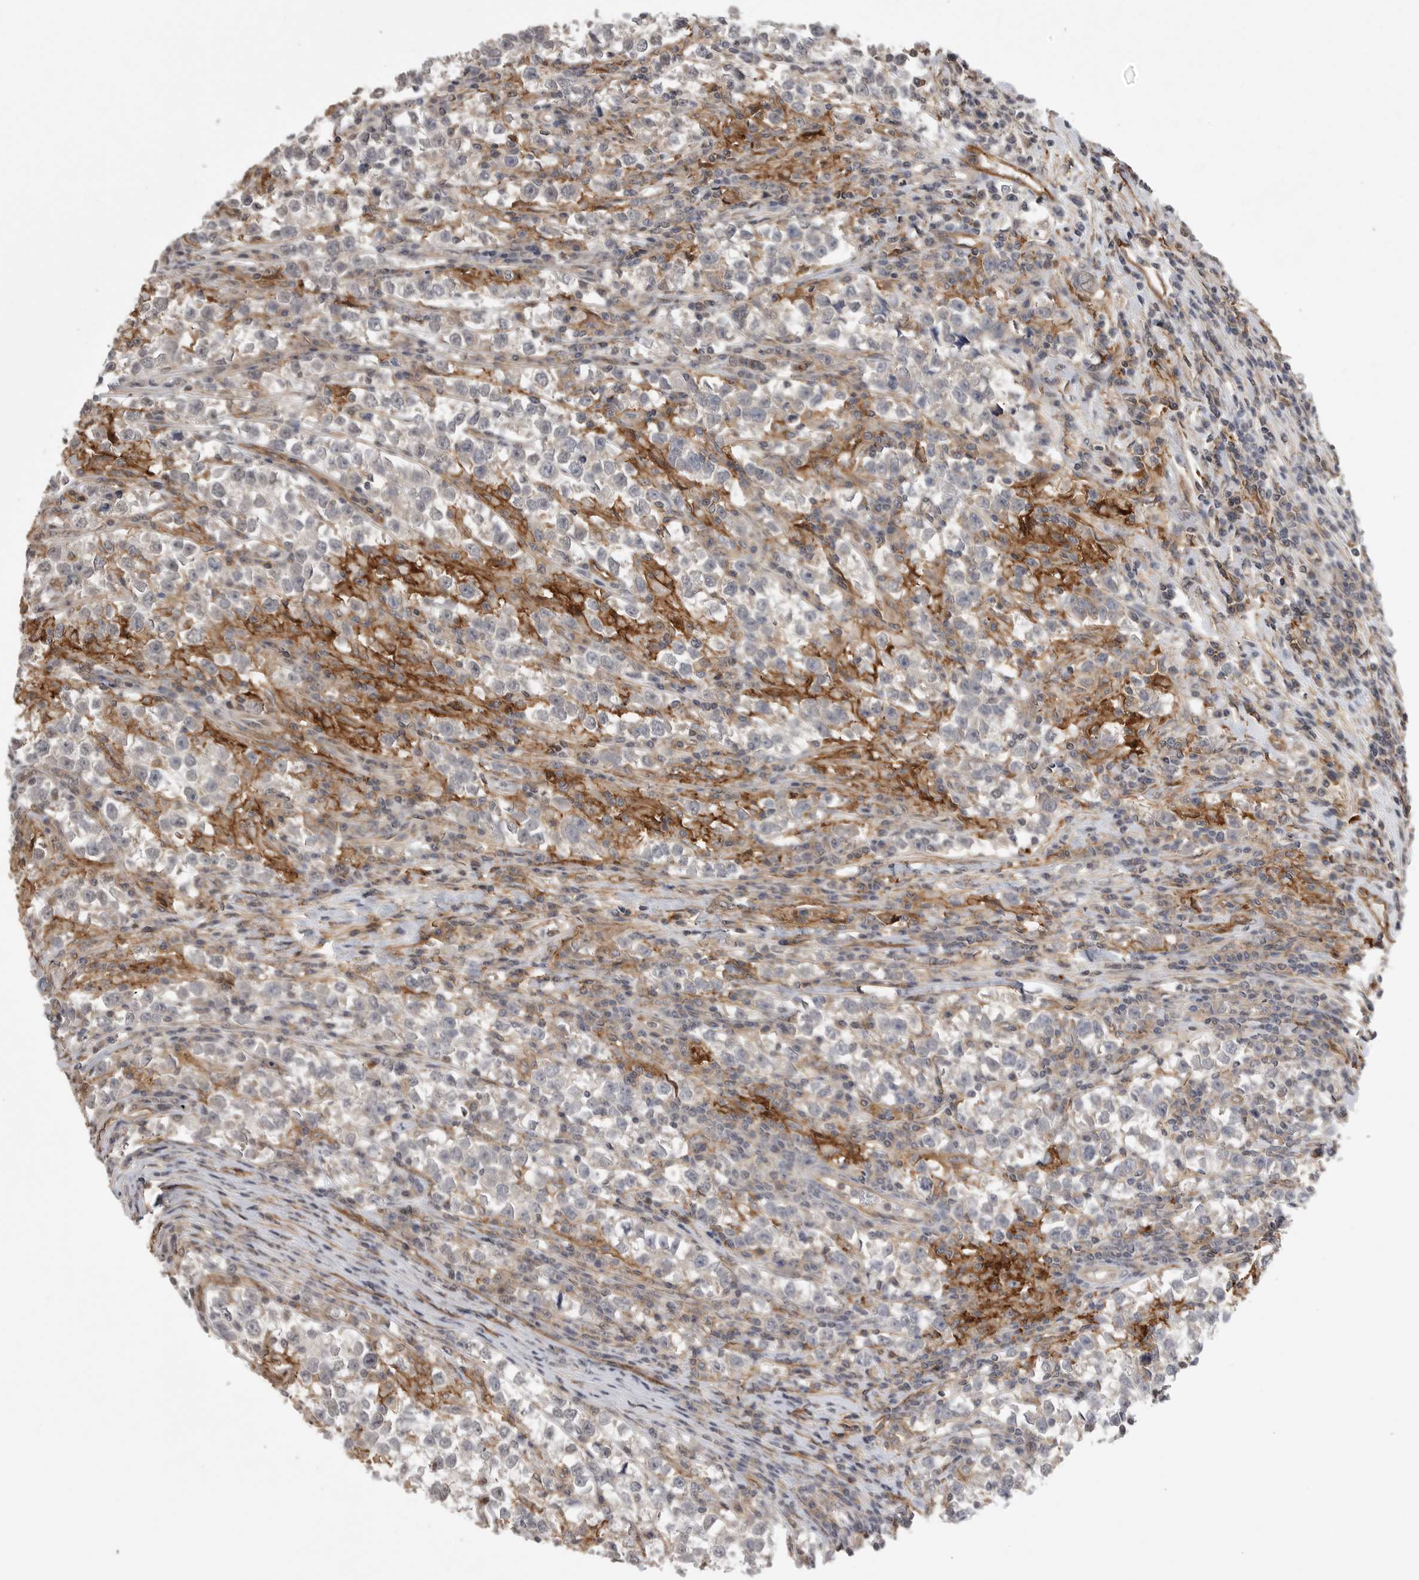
{"staining": {"intensity": "negative", "quantity": "none", "location": "none"}, "tissue": "testis cancer", "cell_type": "Tumor cells", "image_type": "cancer", "snomed": [{"axis": "morphology", "description": "Normal tissue, NOS"}, {"axis": "morphology", "description": "Seminoma, NOS"}, {"axis": "topography", "description": "Testis"}], "caption": "A photomicrograph of human testis seminoma is negative for staining in tumor cells. The staining is performed using DAB (3,3'-diaminobenzidine) brown chromogen with nuclei counter-stained in using hematoxylin.", "gene": "NECTIN1", "patient": {"sex": "male", "age": 43}}